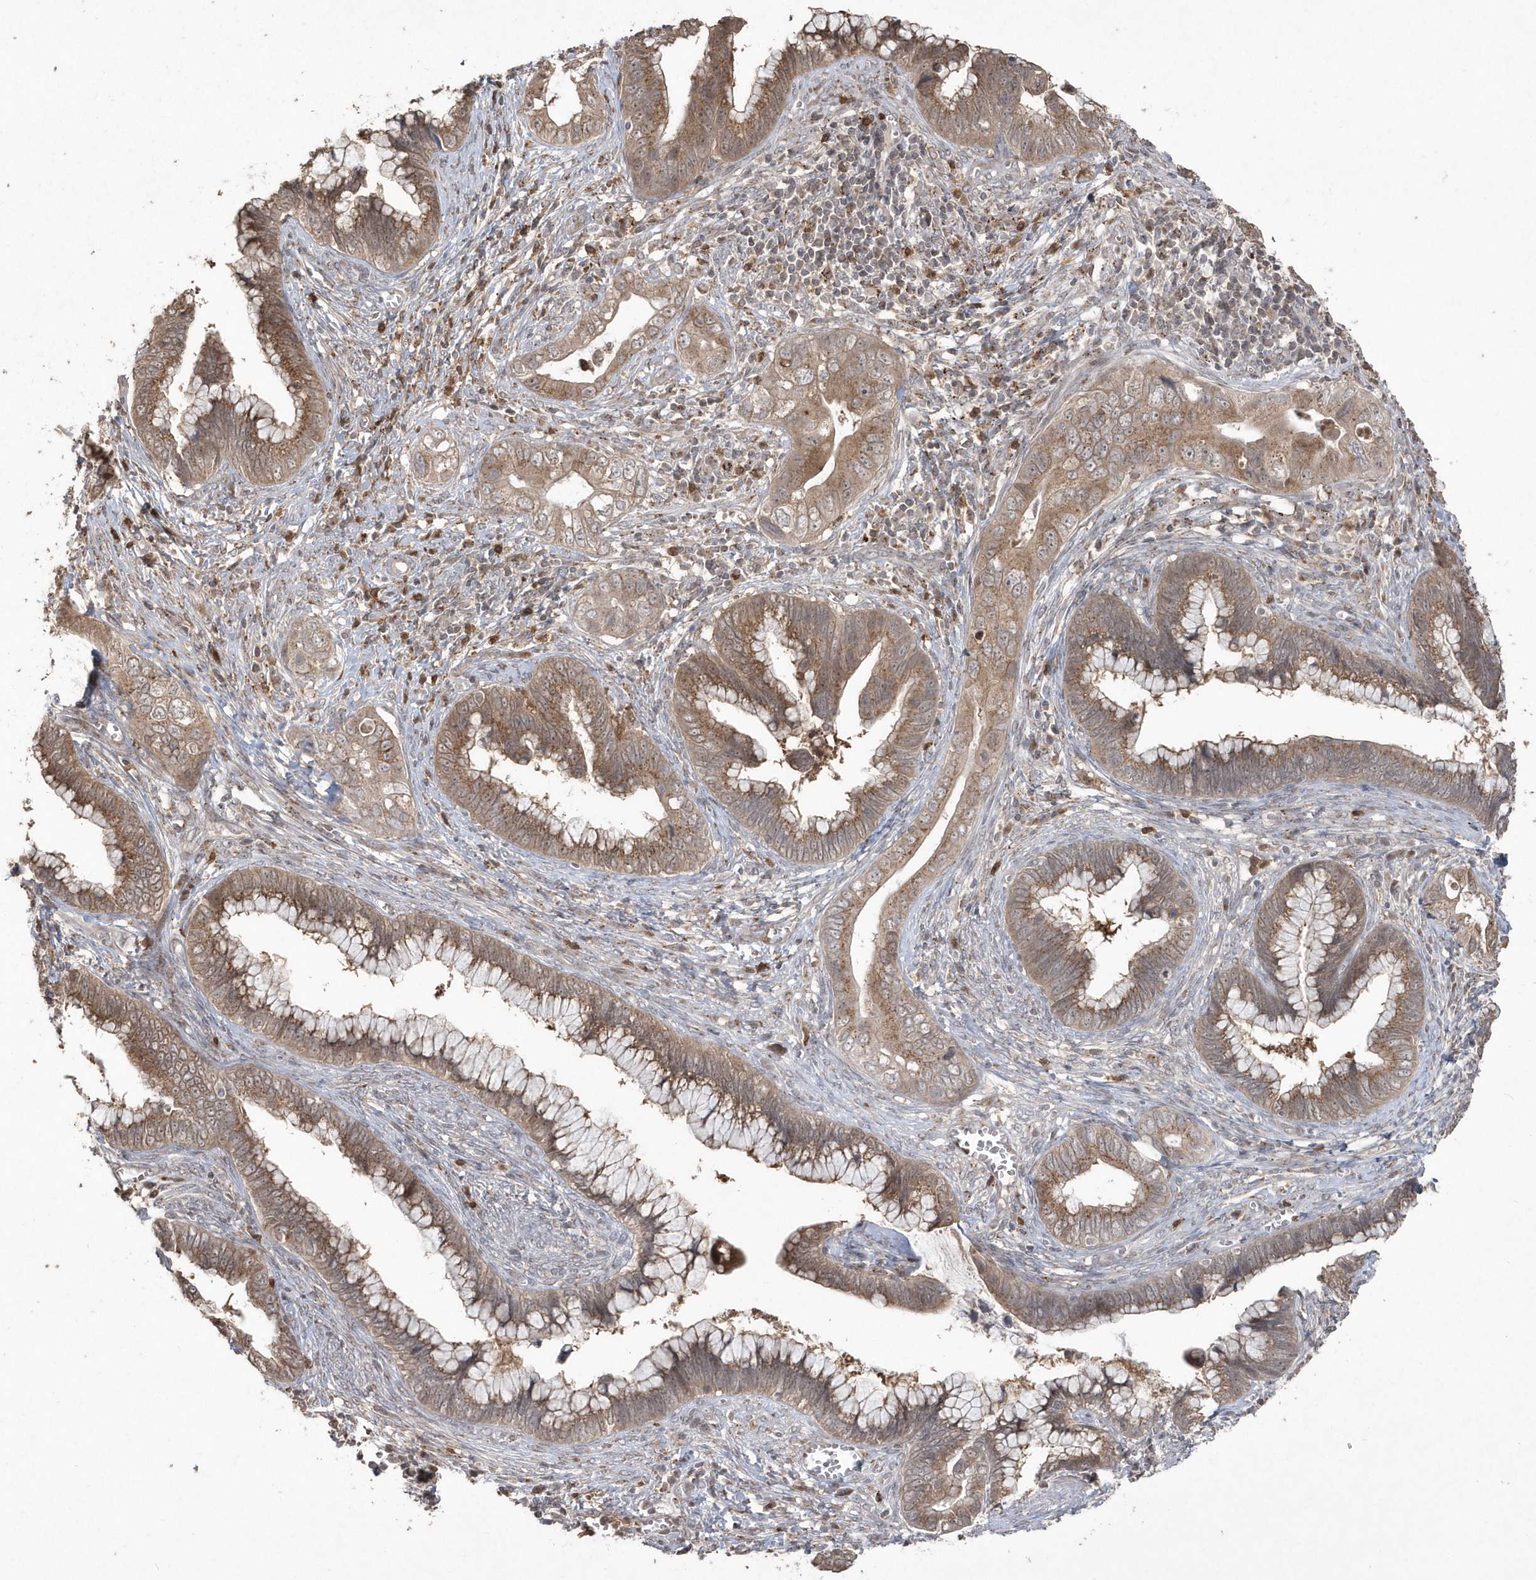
{"staining": {"intensity": "moderate", "quantity": ">75%", "location": "cytoplasmic/membranous"}, "tissue": "cervical cancer", "cell_type": "Tumor cells", "image_type": "cancer", "snomed": [{"axis": "morphology", "description": "Adenocarcinoma, NOS"}, {"axis": "topography", "description": "Cervix"}], "caption": "Immunohistochemistry (IHC) photomicrograph of neoplastic tissue: cervical cancer stained using IHC demonstrates medium levels of moderate protein expression localized specifically in the cytoplasmic/membranous of tumor cells, appearing as a cytoplasmic/membranous brown color.", "gene": "GEMIN6", "patient": {"sex": "female", "age": 44}}